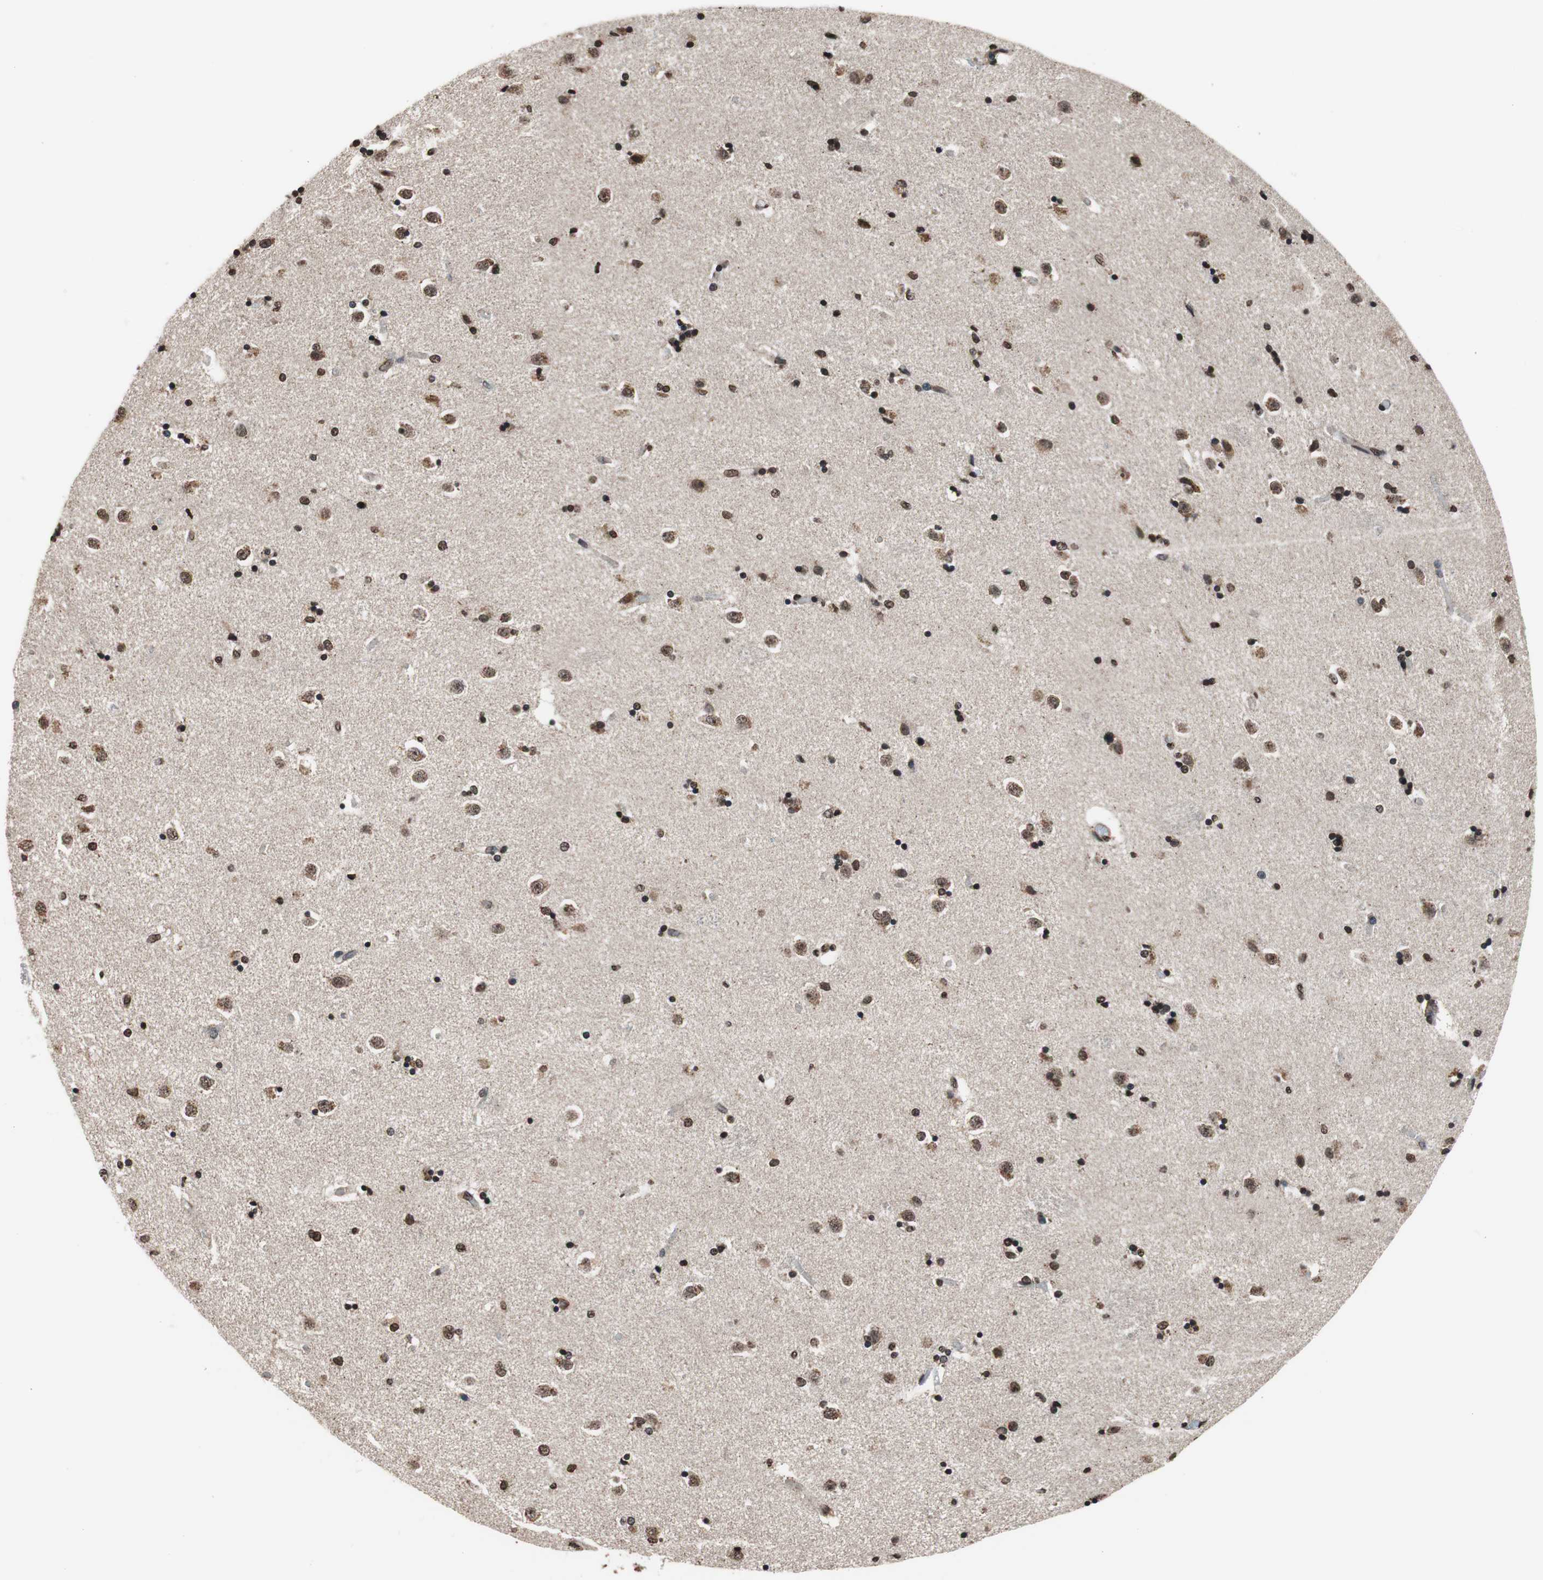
{"staining": {"intensity": "strong", "quantity": ">75%", "location": "nuclear"}, "tissue": "caudate", "cell_type": "Glial cells", "image_type": "normal", "snomed": [{"axis": "morphology", "description": "Normal tissue, NOS"}, {"axis": "topography", "description": "Lateral ventricle wall"}], "caption": "Immunohistochemical staining of normal human caudate demonstrates >75% levels of strong nuclear protein staining in approximately >75% of glial cells.", "gene": "RFC1", "patient": {"sex": "female", "age": 54}}